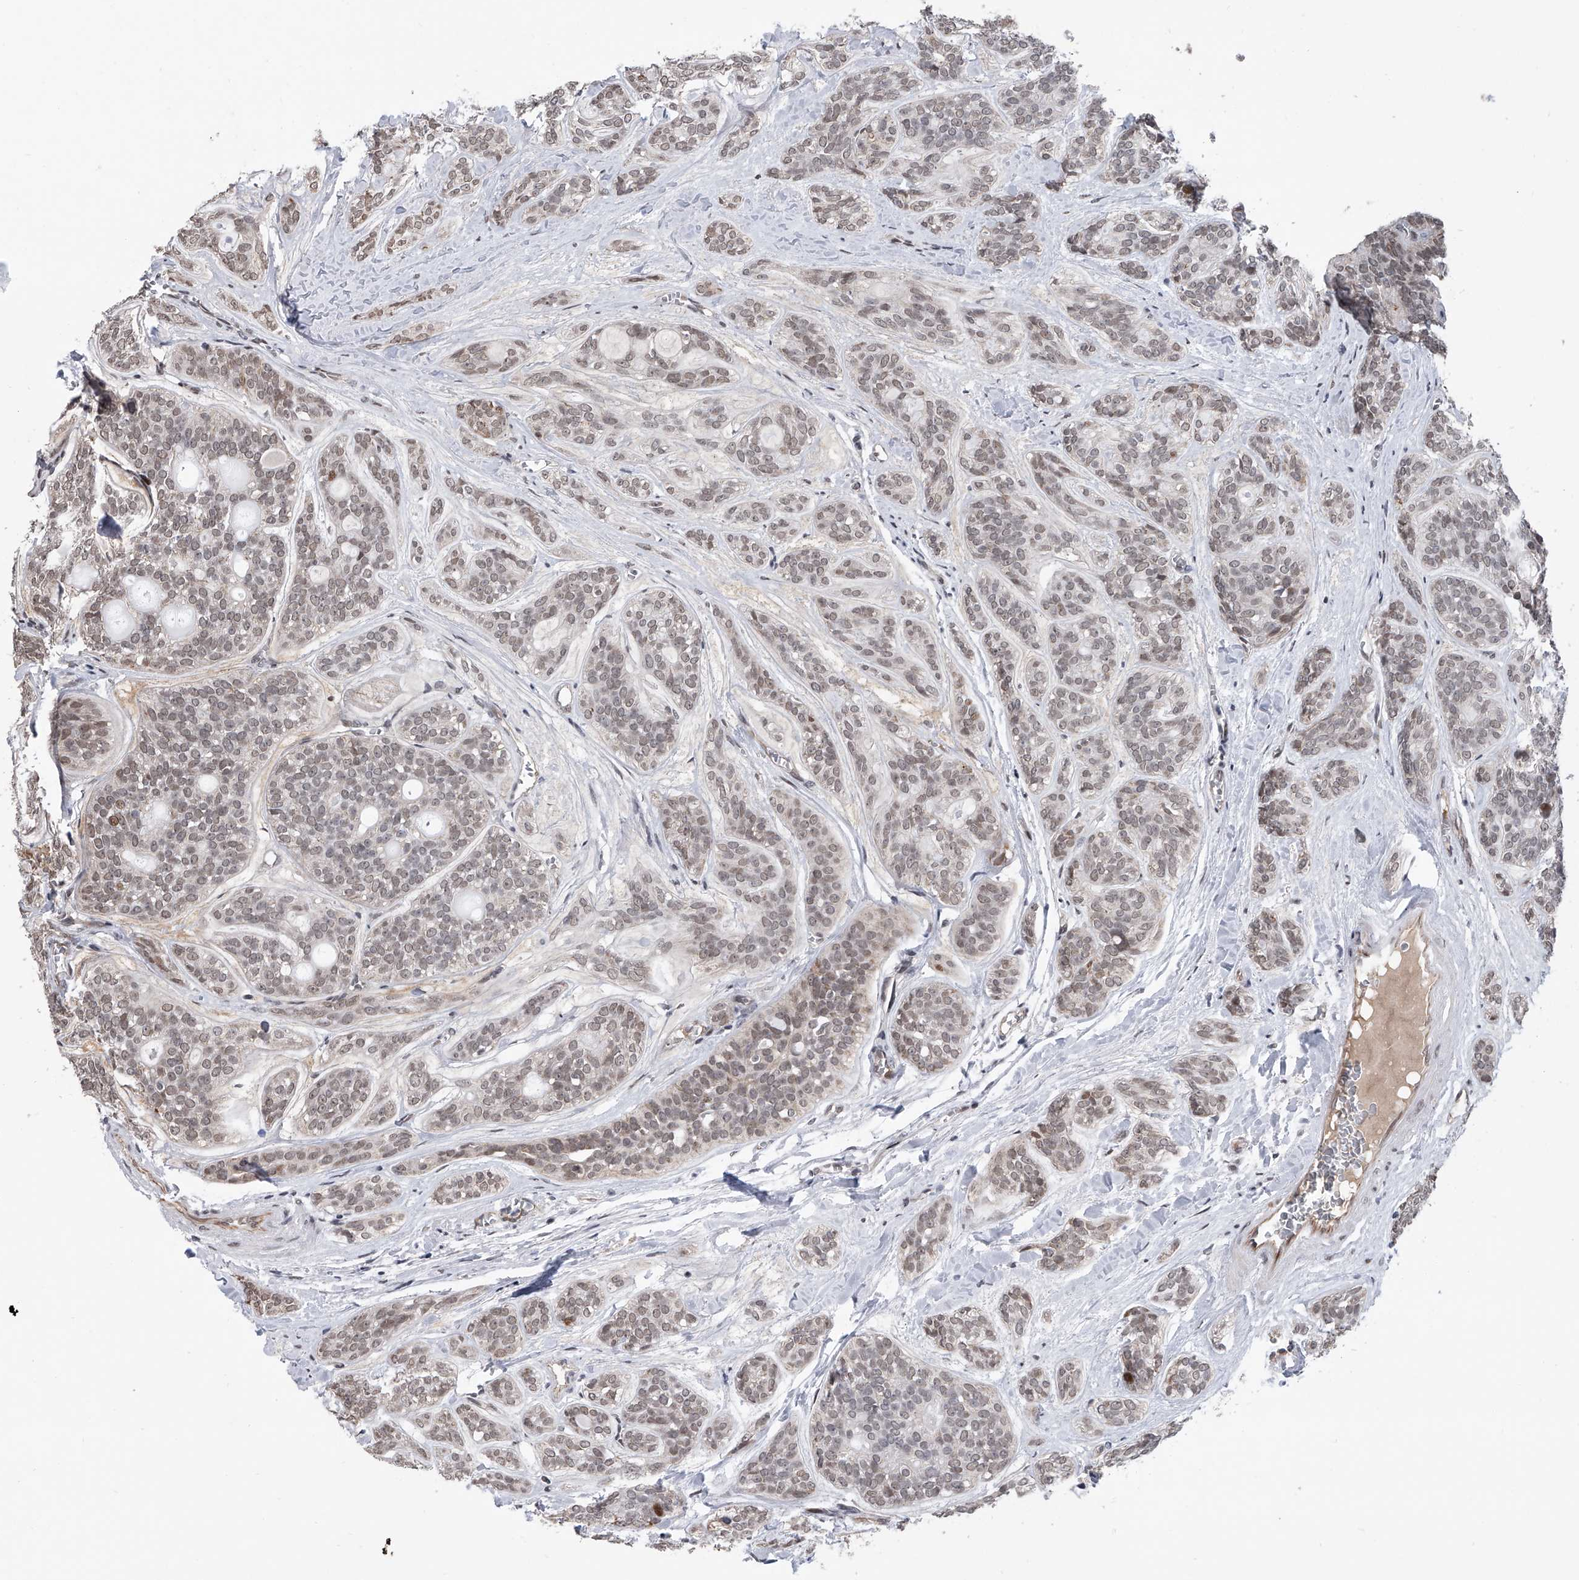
{"staining": {"intensity": "weak", "quantity": "25%-75%", "location": "nuclear"}, "tissue": "head and neck cancer", "cell_type": "Tumor cells", "image_type": "cancer", "snomed": [{"axis": "morphology", "description": "Adenocarcinoma, NOS"}, {"axis": "topography", "description": "Head-Neck"}], "caption": "Protein expression analysis of head and neck adenocarcinoma reveals weak nuclear staining in about 25%-75% of tumor cells.", "gene": "ZNF426", "patient": {"sex": "male", "age": 66}}